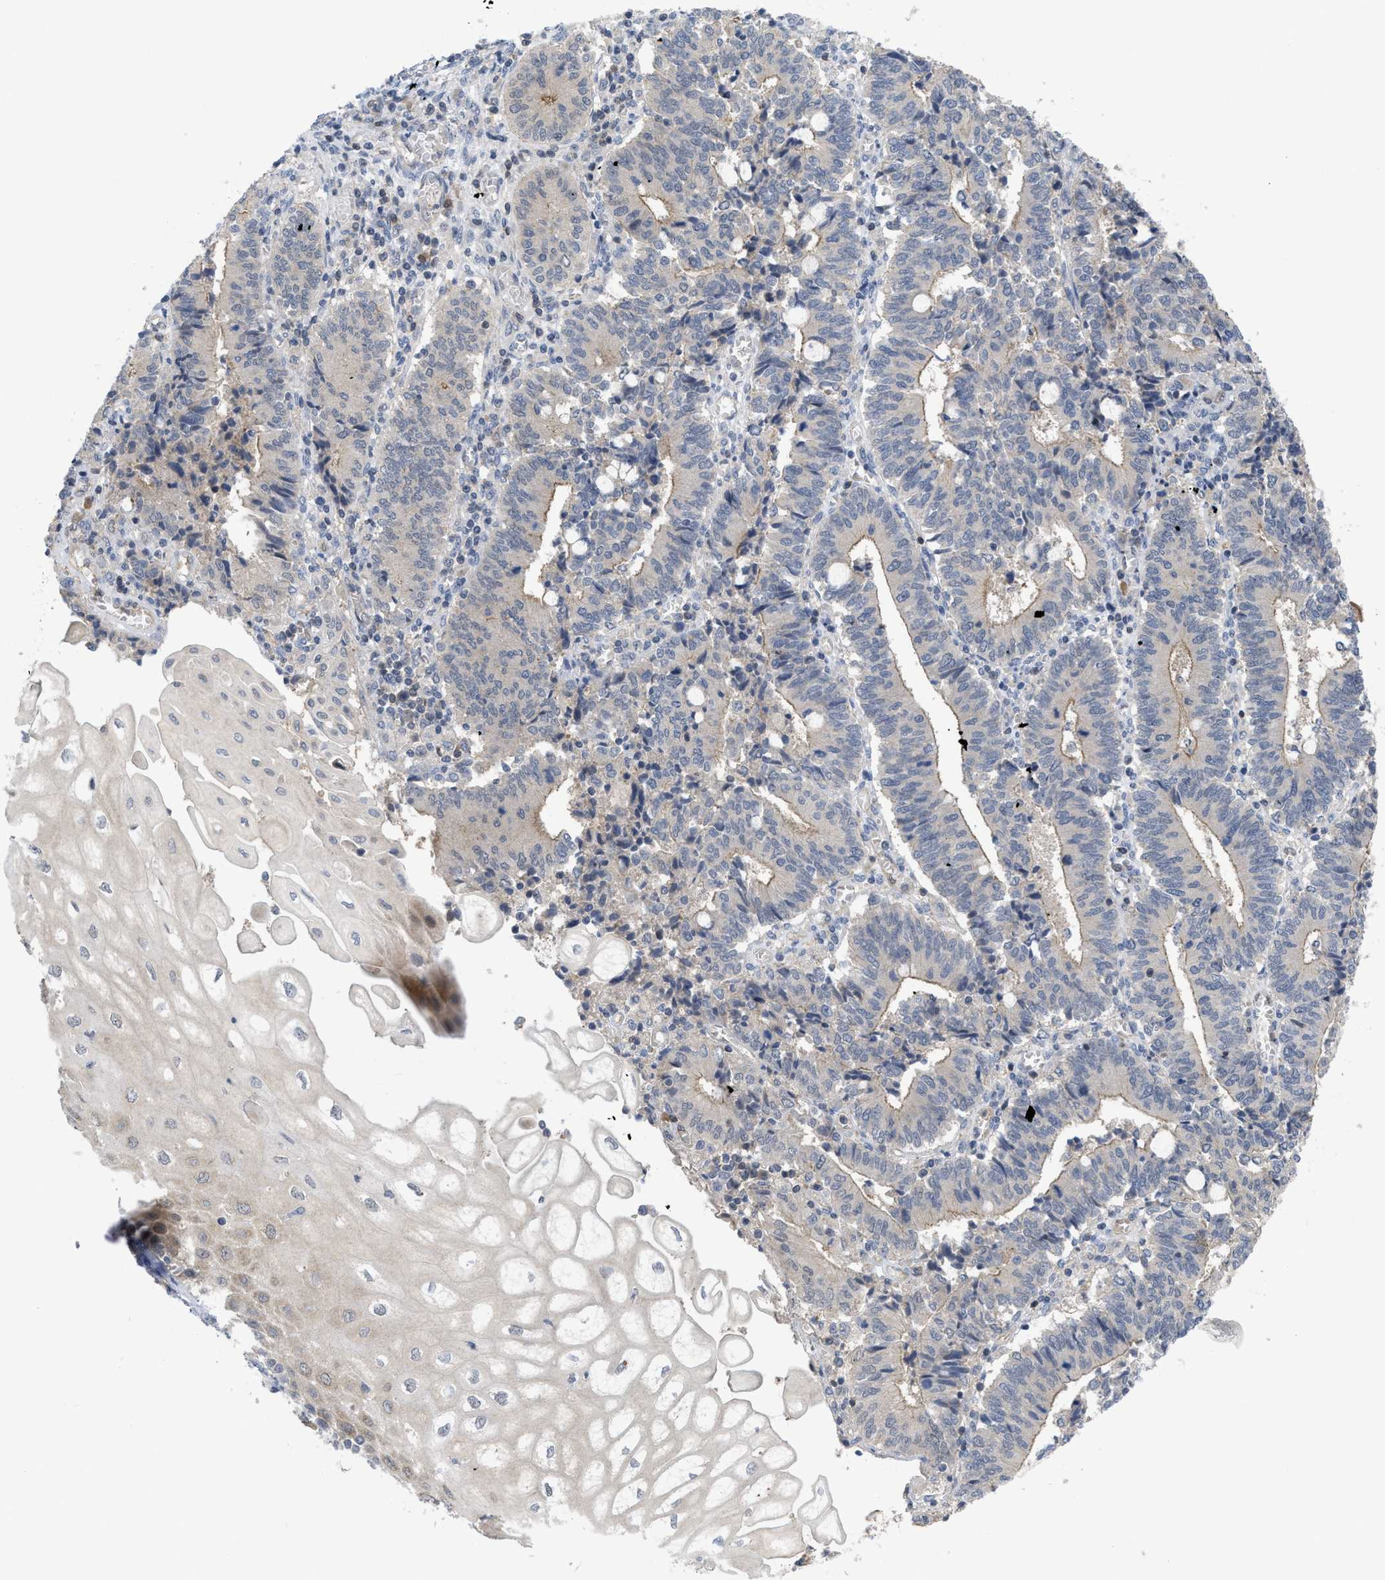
{"staining": {"intensity": "weak", "quantity": "<25%", "location": "cytoplasmic/membranous"}, "tissue": "cervical cancer", "cell_type": "Tumor cells", "image_type": "cancer", "snomed": [{"axis": "morphology", "description": "Adenocarcinoma, NOS"}, {"axis": "topography", "description": "Cervix"}], "caption": "DAB immunohistochemical staining of cervical cancer (adenocarcinoma) reveals no significant expression in tumor cells.", "gene": "LDAF1", "patient": {"sex": "female", "age": 44}}